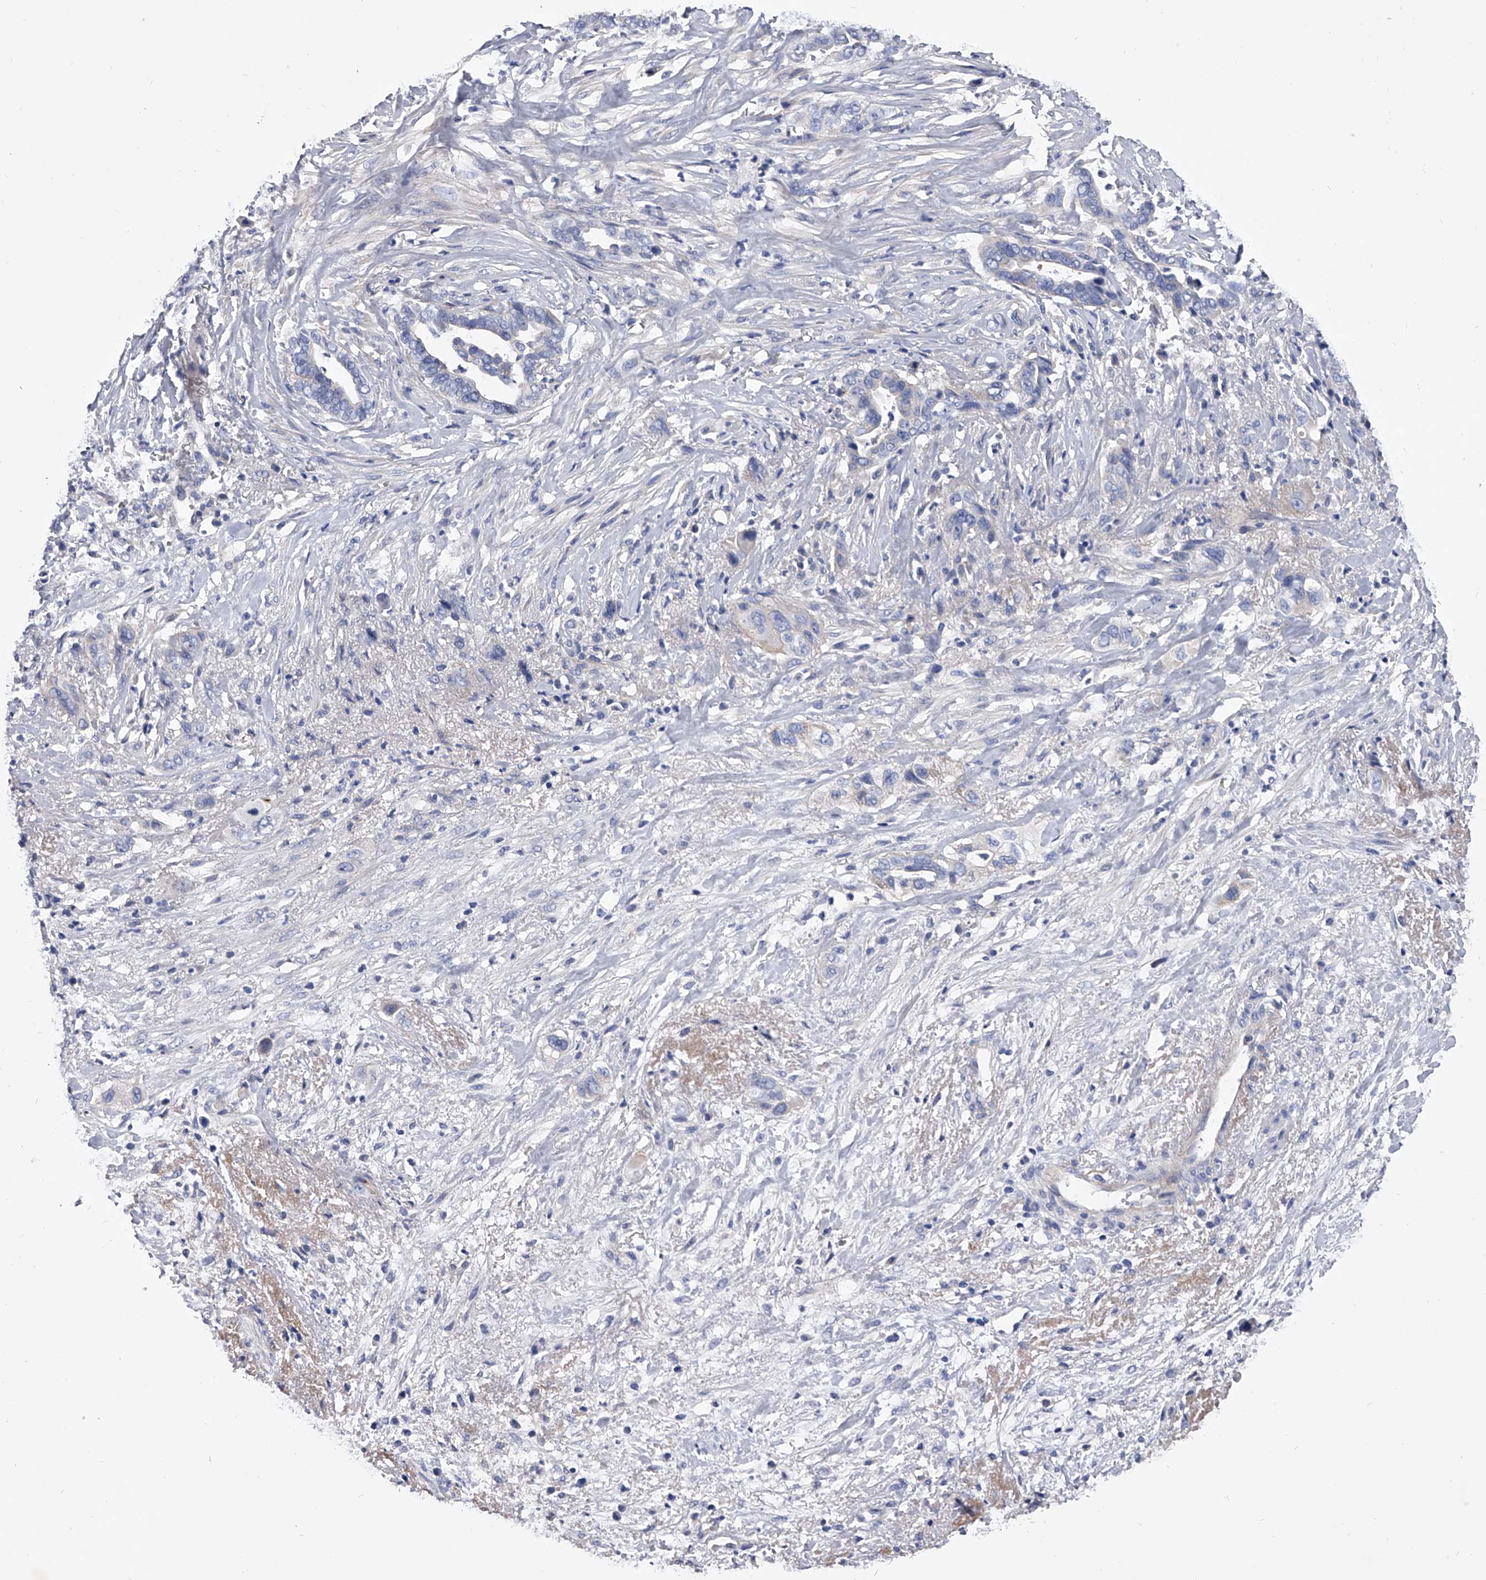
{"staining": {"intensity": "negative", "quantity": "none", "location": "none"}, "tissue": "liver cancer", "cell_type": "Tumor cells", "image_type": "cancer", "snomed": [{"axis": "morphology", "description": "Cholangiocarcinoma"}, {"axis": "topography", "description": "Liver"}], "caption": "Liver cholangiocarcinoma stained for a protein using immunohistochemistry (IHC) demonstrates no positivity tumor cells.", "gene": "EFCAB7", "patient": {"sex": "female", "age": 79}}